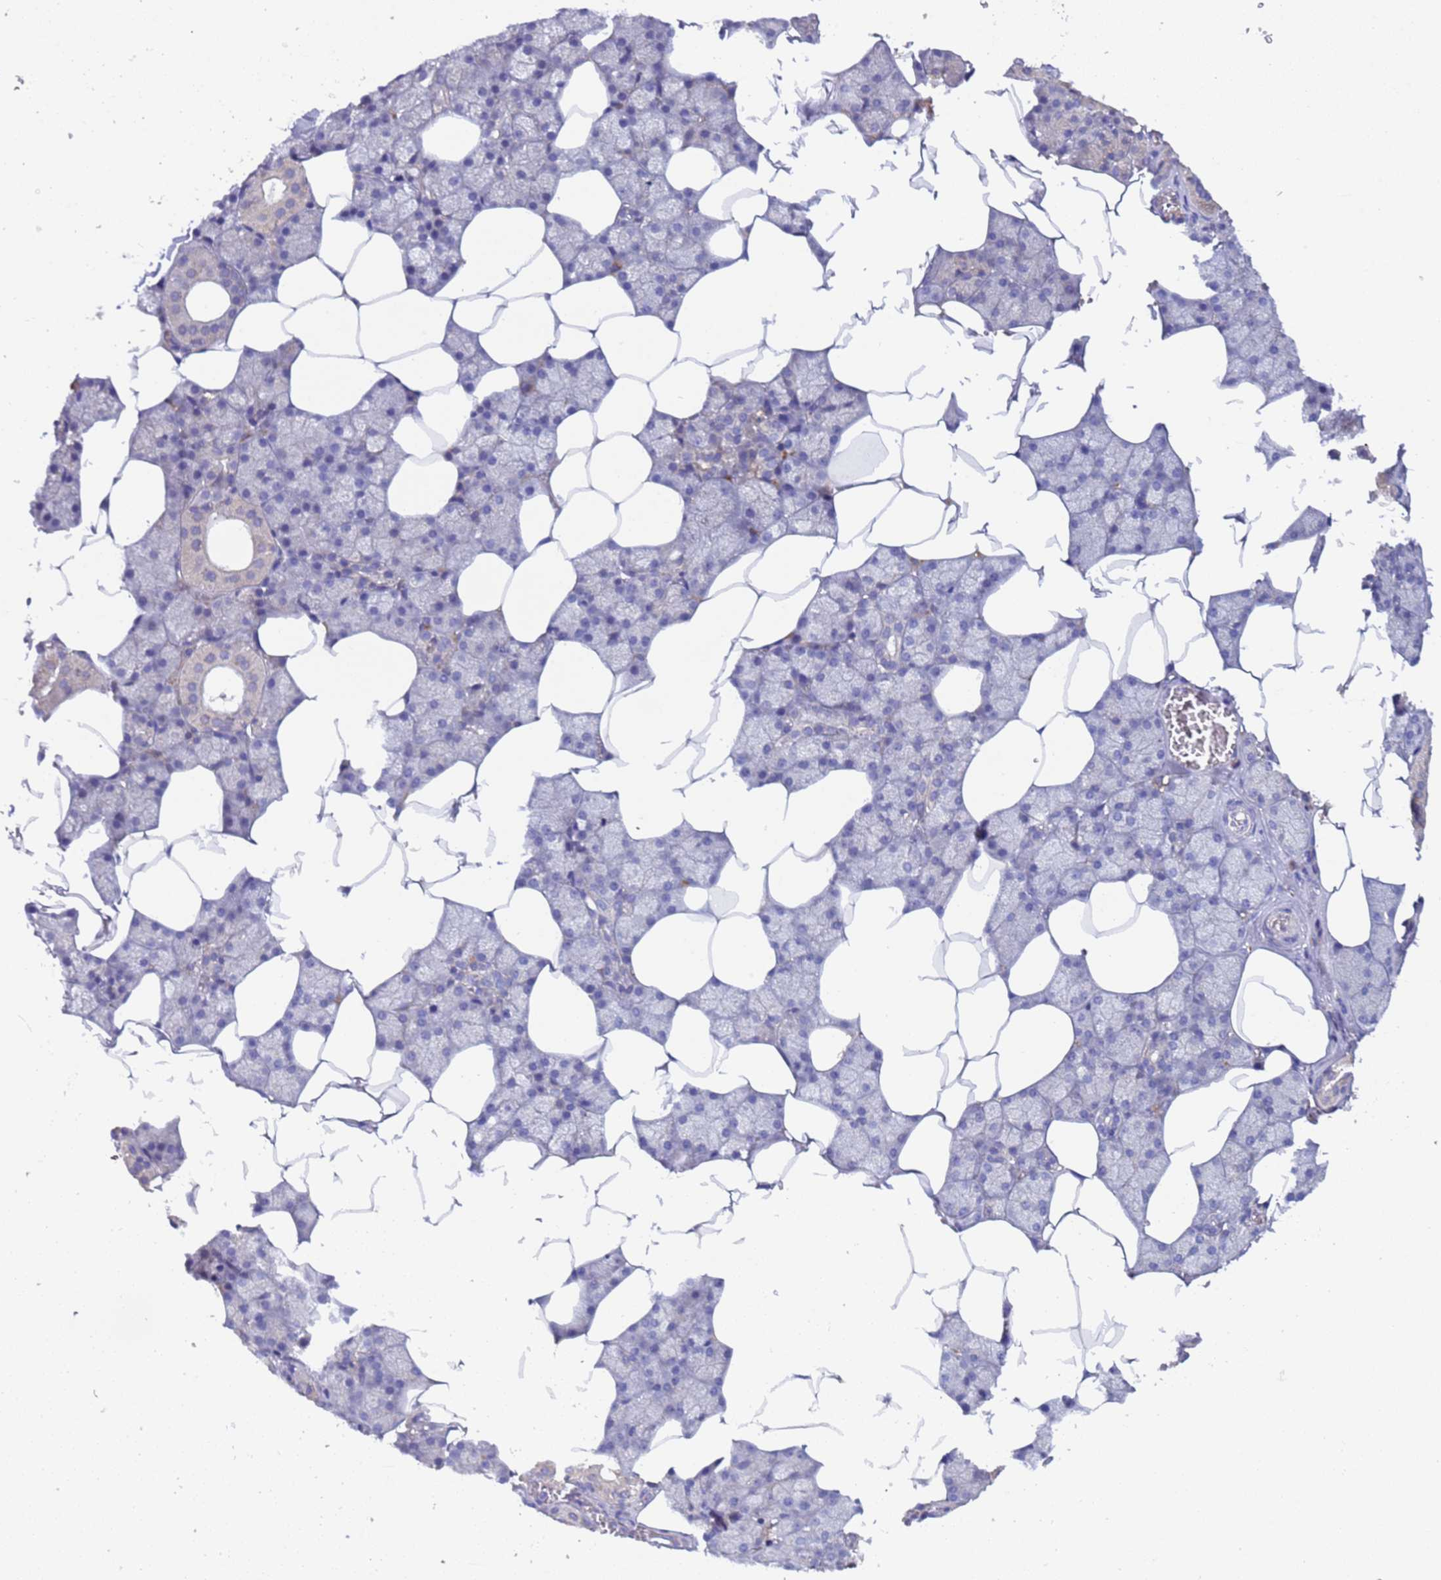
{"staining": {"intensity": "moderate", "quantity": "<25%", "location": "cytoplasmic/membranous"}, "tissue": "salivary gland", "cell_type": "Glandular cells", "image_type": "normal", "snomed": [{"axis": "morphology", "description": "Normal tissue, NOS"}, {"axis": "topography", "description": "Salivary gland"}], "caption": "Protein expression analysis of normal salivary gland demonstrates moderate cytoplasmic/membranous staining in about <25% of glandular cells. (Stains: DAB in brown, nuclei in blue, Microscopy: brightfield microscopy at high magnification).", "gene": "PARP16", "patient": {"sex": "male", "age": 62}}